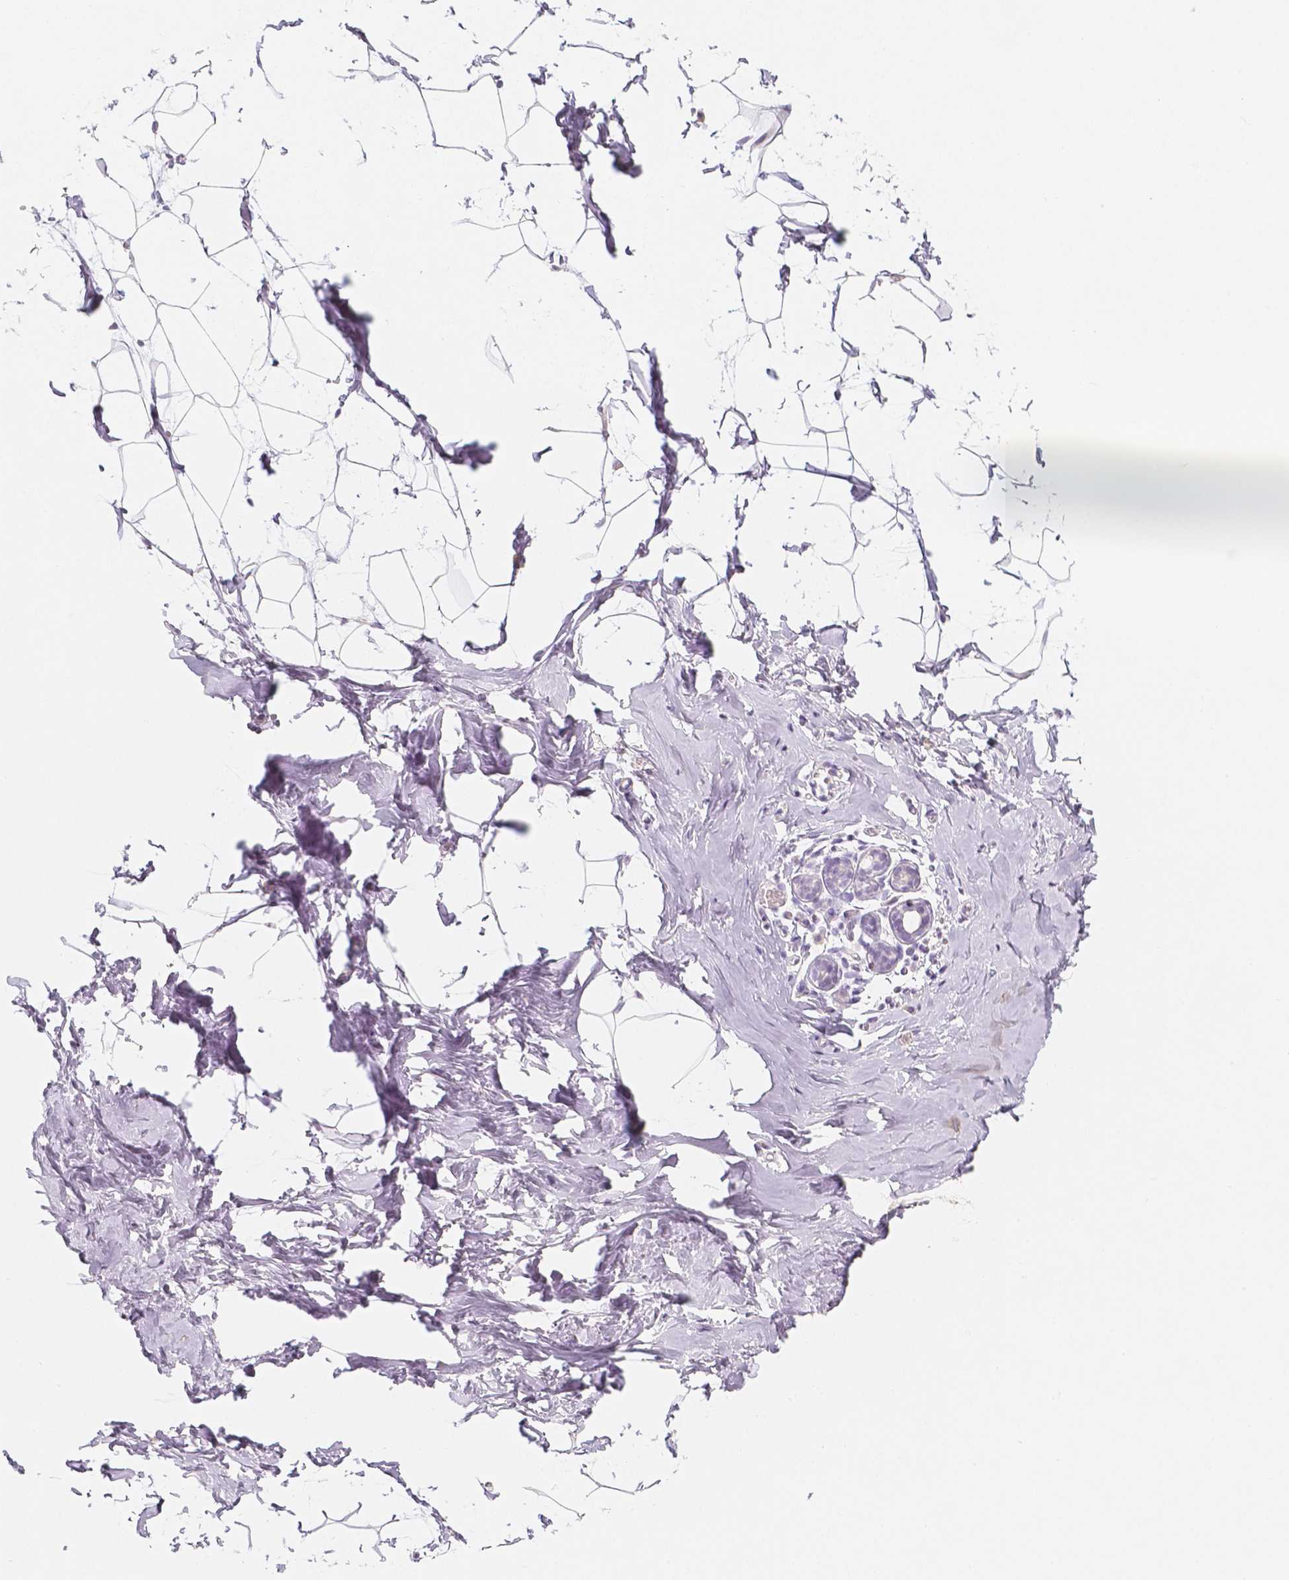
{"staining": {"intensity": "negative", "quantity": "none", "location": "none"}, "tissue": "breast", "cell_type": "Adipocytes", "image_type": "normal", "snomed": [{"axis": "morphology", "description": "Normal tissue, NOS"}, {"axis": "topography", "description": "Breast"}], "caption": "Image shows no protein staining in adipocytes of unremarkable breast. (DAB (3,3'-diaminobenzidine) IHC visualized using brightfield microscopy, high magnification).", "gene": "HNF1B", "patient": {"sex": "female", "age": 32}}